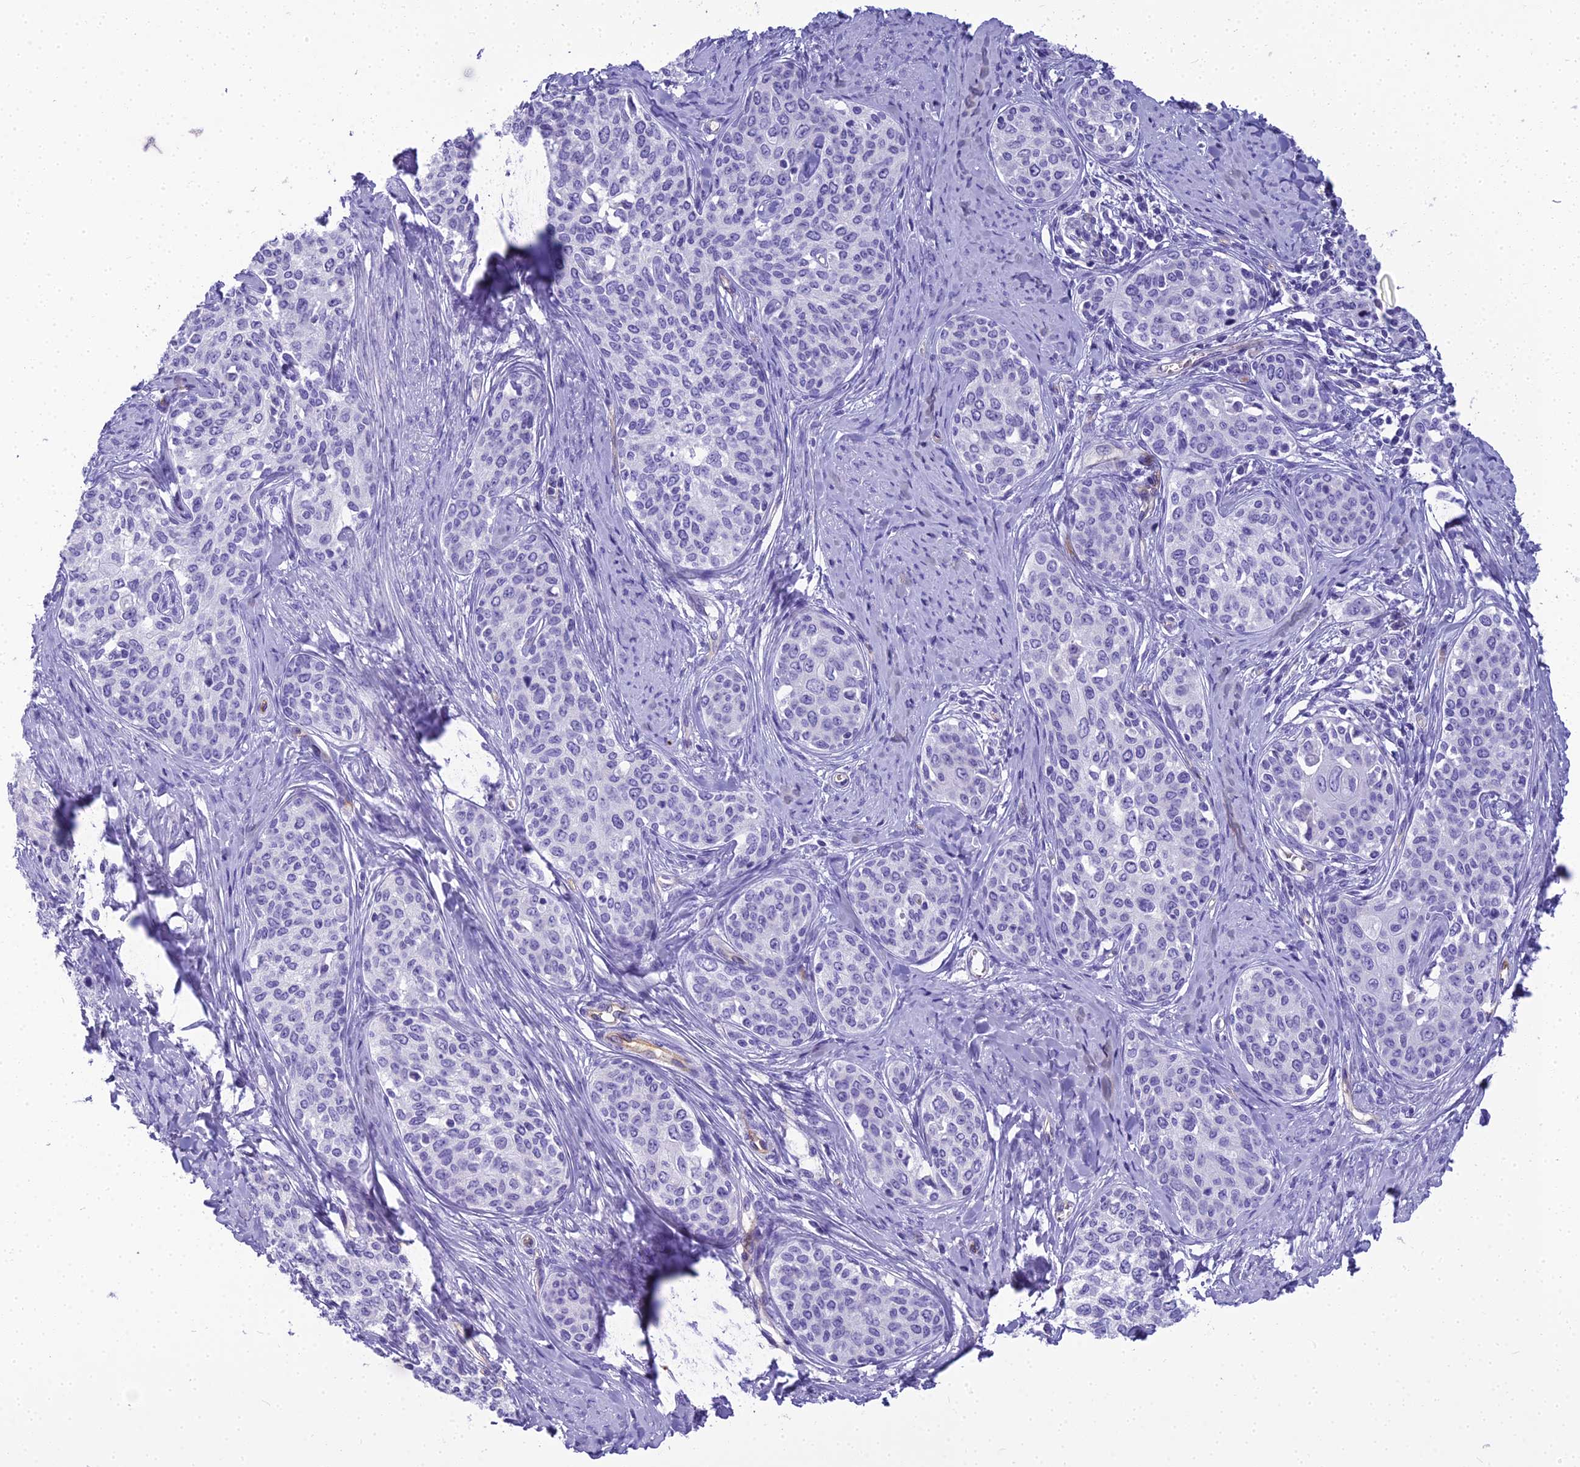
{"staining": {"intensity": "negative", "quantity": "none", "location": "none"}, "tissue": "cervical cancer", "cell_type": "Tumor cells", "image_type": "cancer", "snomed": [{"axis": "morphology", "description": "Squamous cell carcinoma, NOS"}, {"axis": "morphology", "description": "Adenocarcinoma, NOS"}, {"axis": "topography", "description": "Cervix"}], "caption": "This histopathology image is of adenocarcinoma (cervical) stained with immunohistochemistry (IHC) to label a protein in brown with the nuclei are counter-stained blue. There is no expression in tumor cells.", "gene": "NINJ1", "patient": {"sex": "female", "age": 52}}